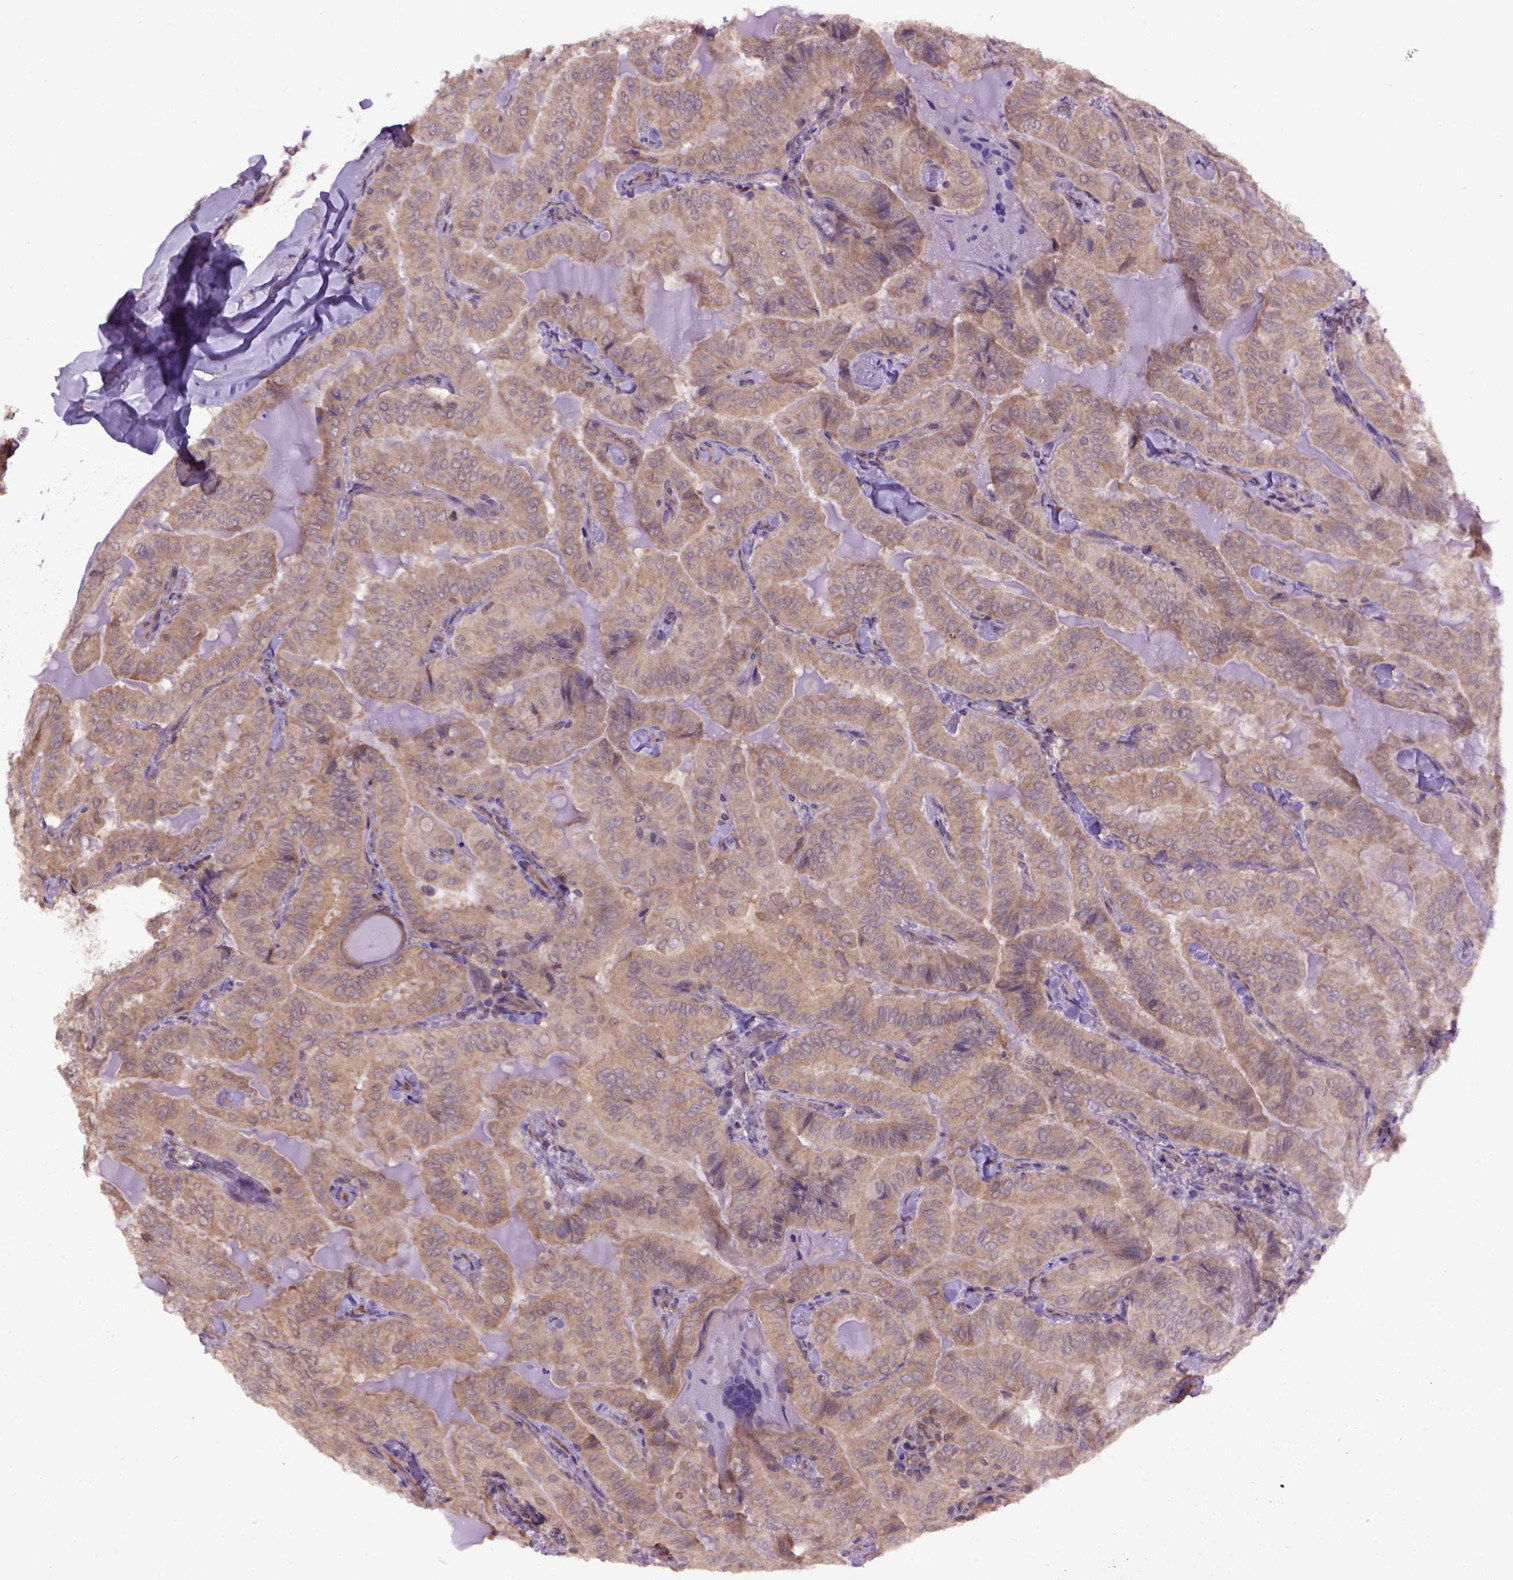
{"staining": {"intensity": "moderate", "quantity": ">75%", "location": "cytoplasmic/membranous"}, "tissue": "thyroid cancer", "cell_type": "Tumor cells", "image_type": "cancer", "snomed": [{"axis": "morphology", "description": "Papillary adenocarcinoma, NOS"}, {"axis": "topography", "description": "Thyroid gland"}], "caption": "Thyroid cancer (papillary adenocarcinoma) was stained to show a protein in brown. There is medium levels of moderate cytoplasmic/membranous staining in about >75% of tumor cells.", "gene": "WDR48", "patient": {"sex": "female", "age": 68}}